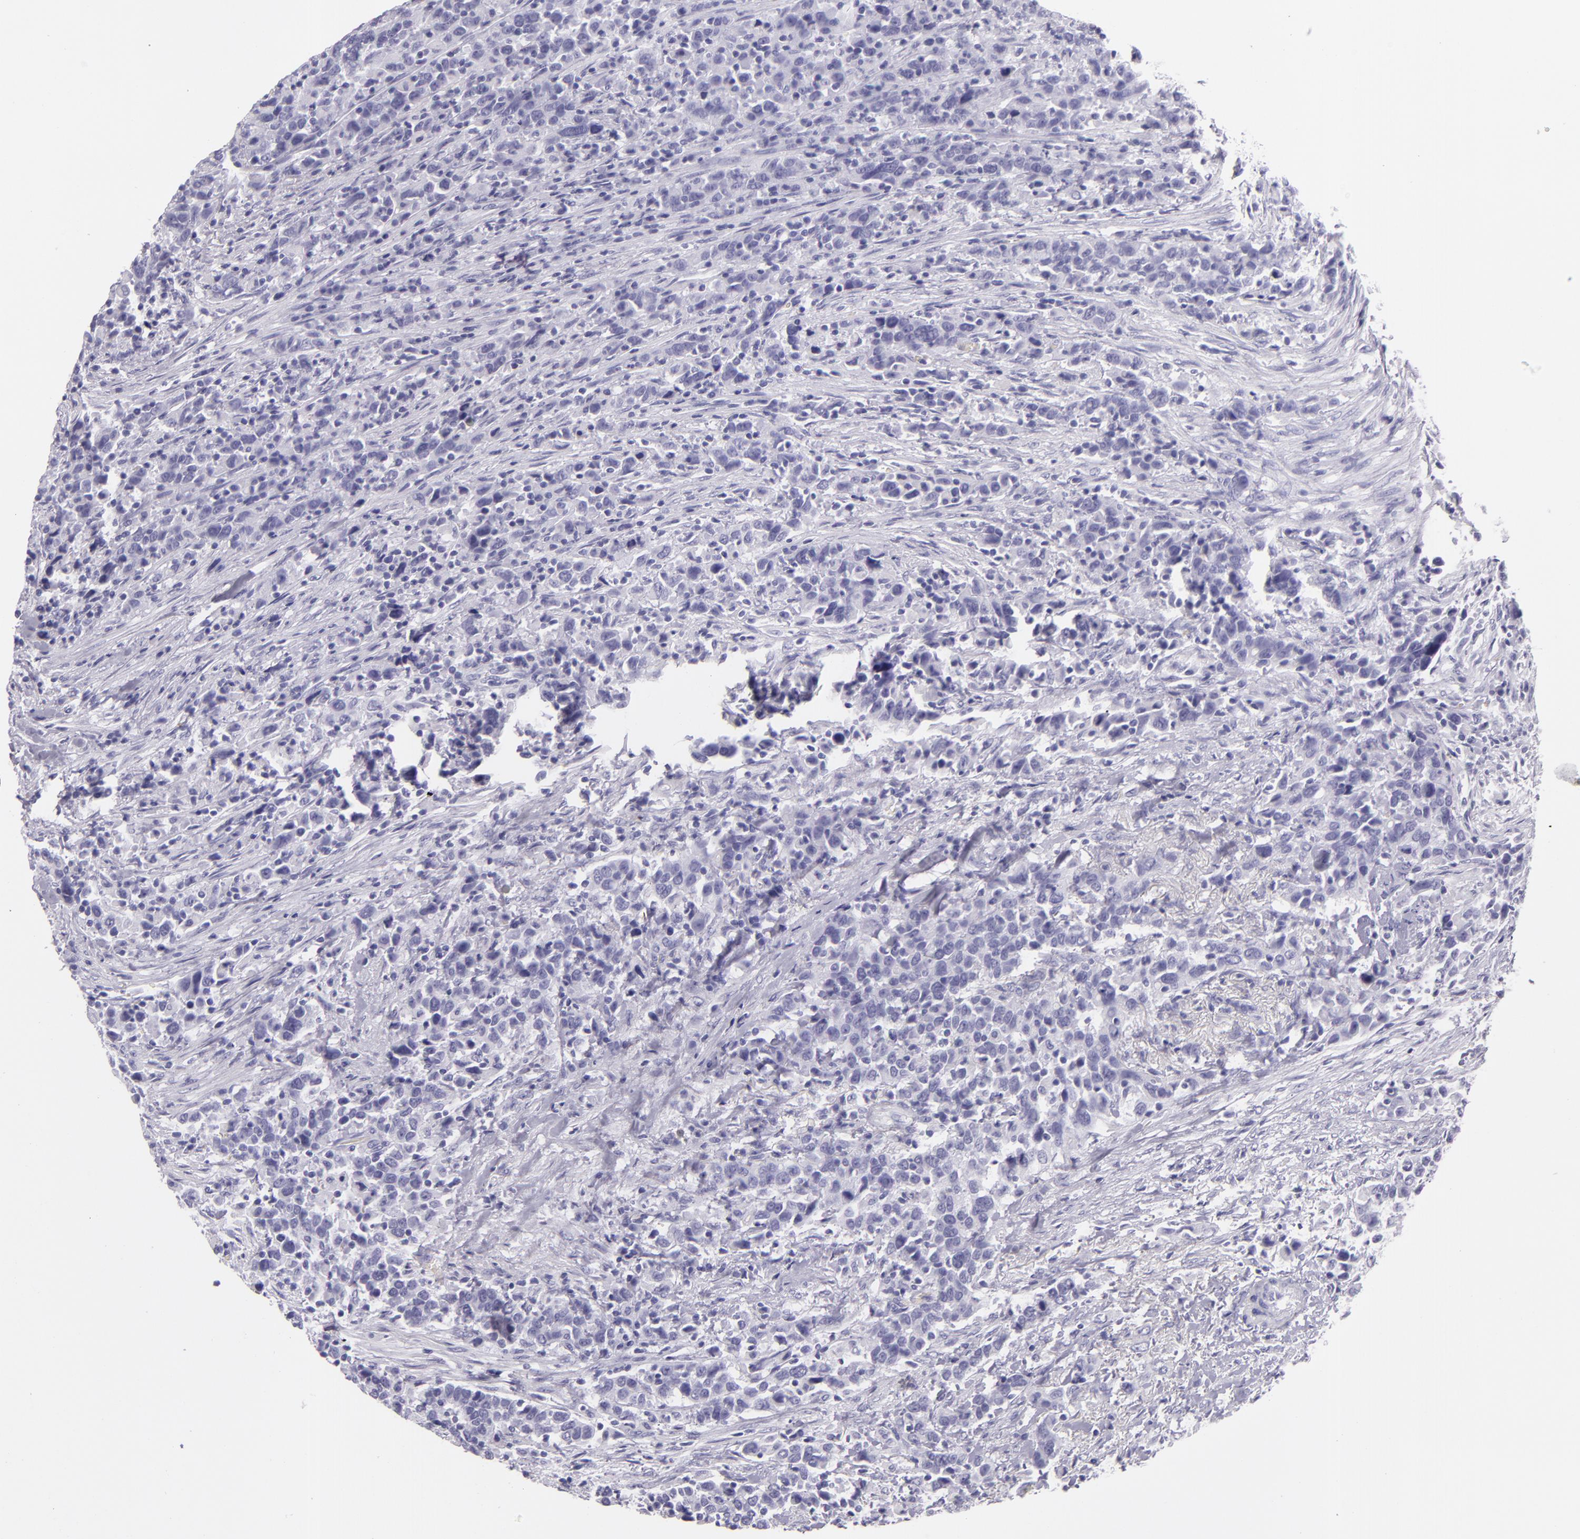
{"staining": {"intensity": "negative", "quantity": "none", "location": "none"}, "tissue": "urothelial cancer", "cell_type": "Tumor cells", "image_type": "cancer", "snomed": [{"axis": "morphology", "description": "Urothelial carcinoma, High grade"}, {"axis": "topography", "description": "Urinary bladder"}], "caption": "Histopathology image shows no protein positivity in tumor cells of urothelial carcinoma (high-grade) tissue.", "gene": "CR2", "patient": {"sex": "male", "age": 61}}